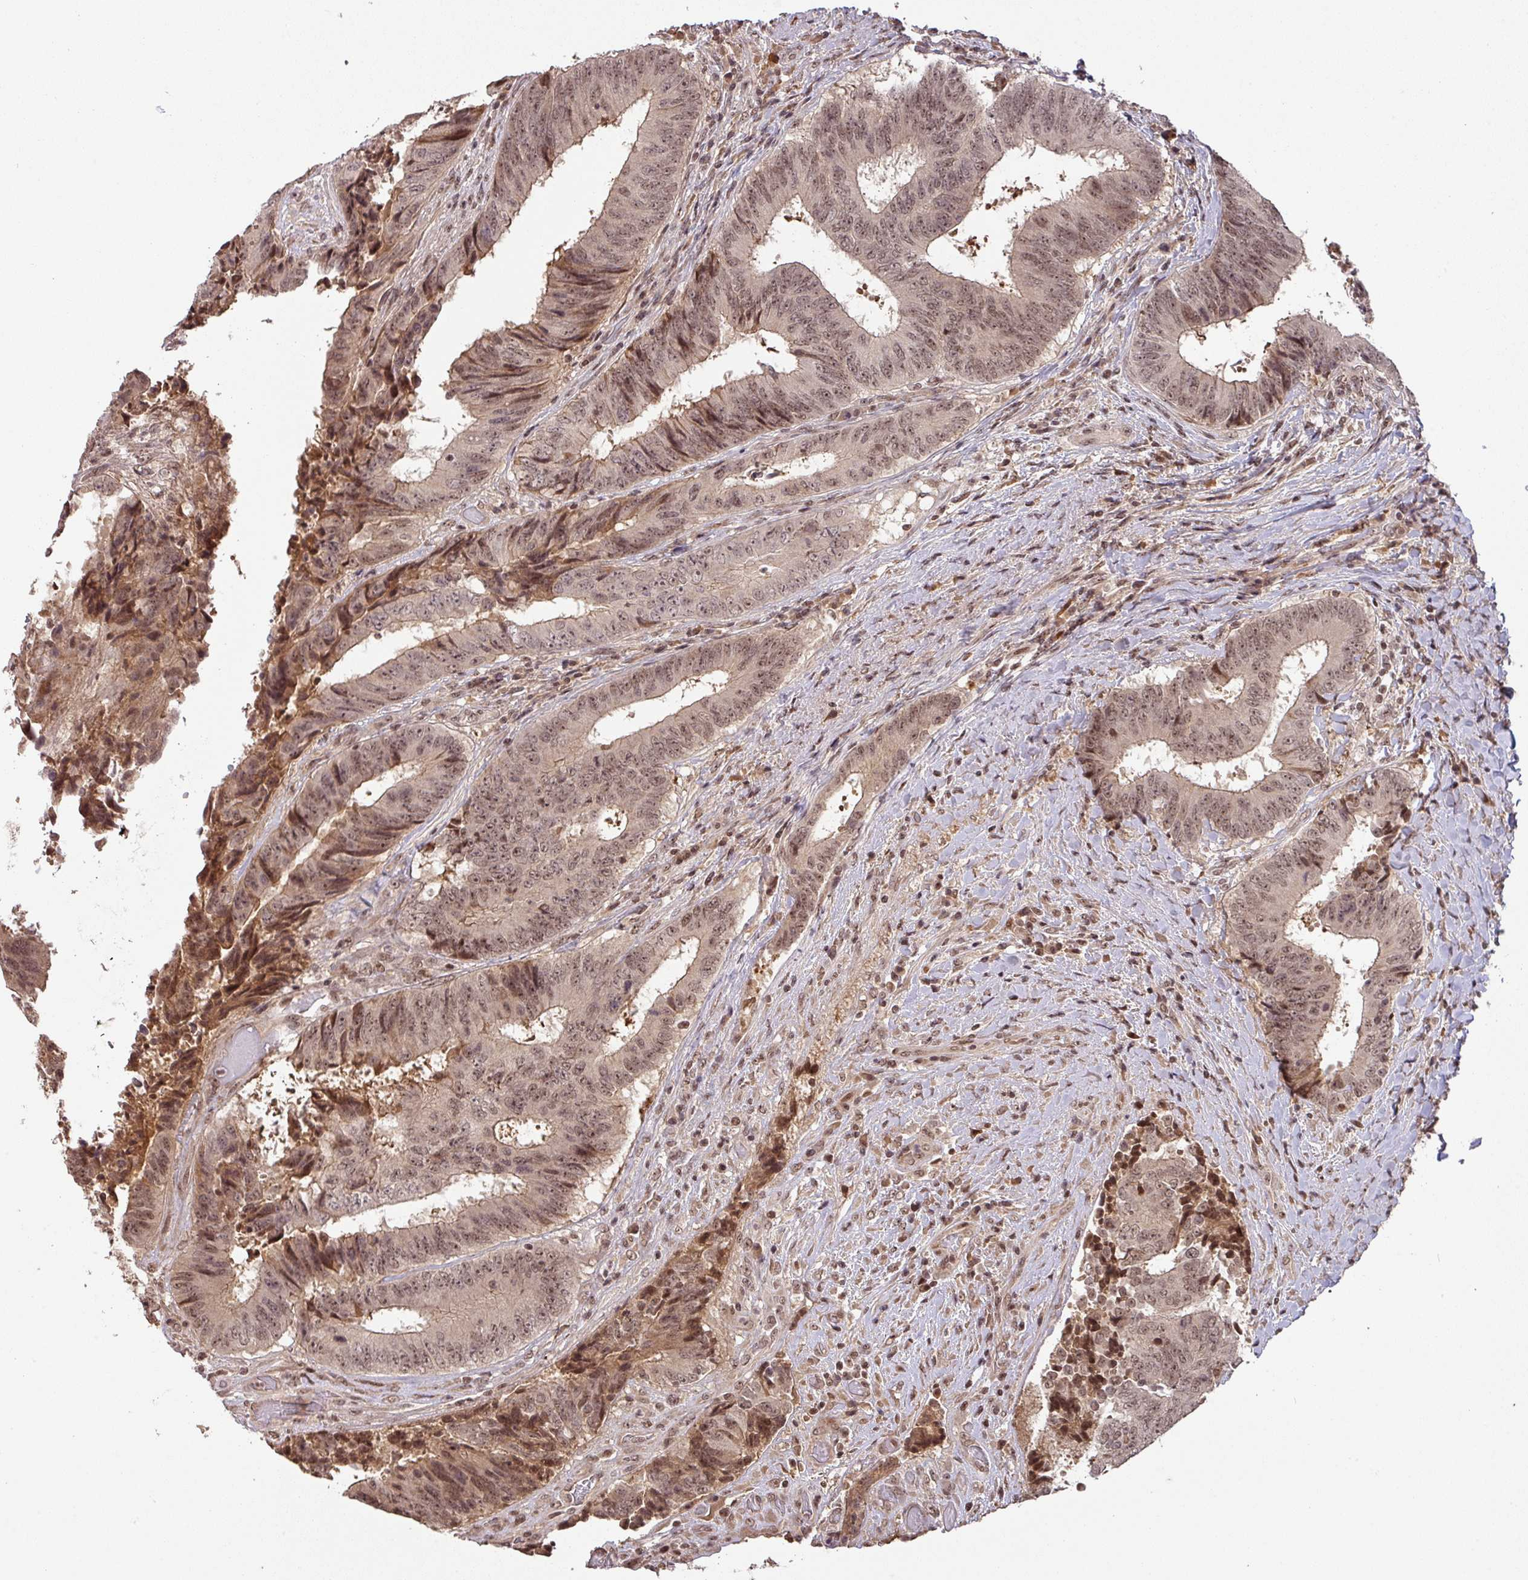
{"staining": {"intensity": "moderate", "quantity": ">75%", "location": "cytoplasmic/membranous,nuclear"}, "tissue": "colorectal cancer", "cell_type": "Tumor cells", "image_type": "cancer", "snomed": [{"axis": "morphology", "description": "Adenocarcinoma, NOS"}, {"axis": "topography", "description": "Rectum"}], "caption": "Protein staining exhibits moderate cytoplasmic/membranous and nuclear staining in approximately >75% of tumor cells in adenocarcinoma (colorectal).", "gene": "ZBTB14", "patient": {"sex": "male", "age": 72}}